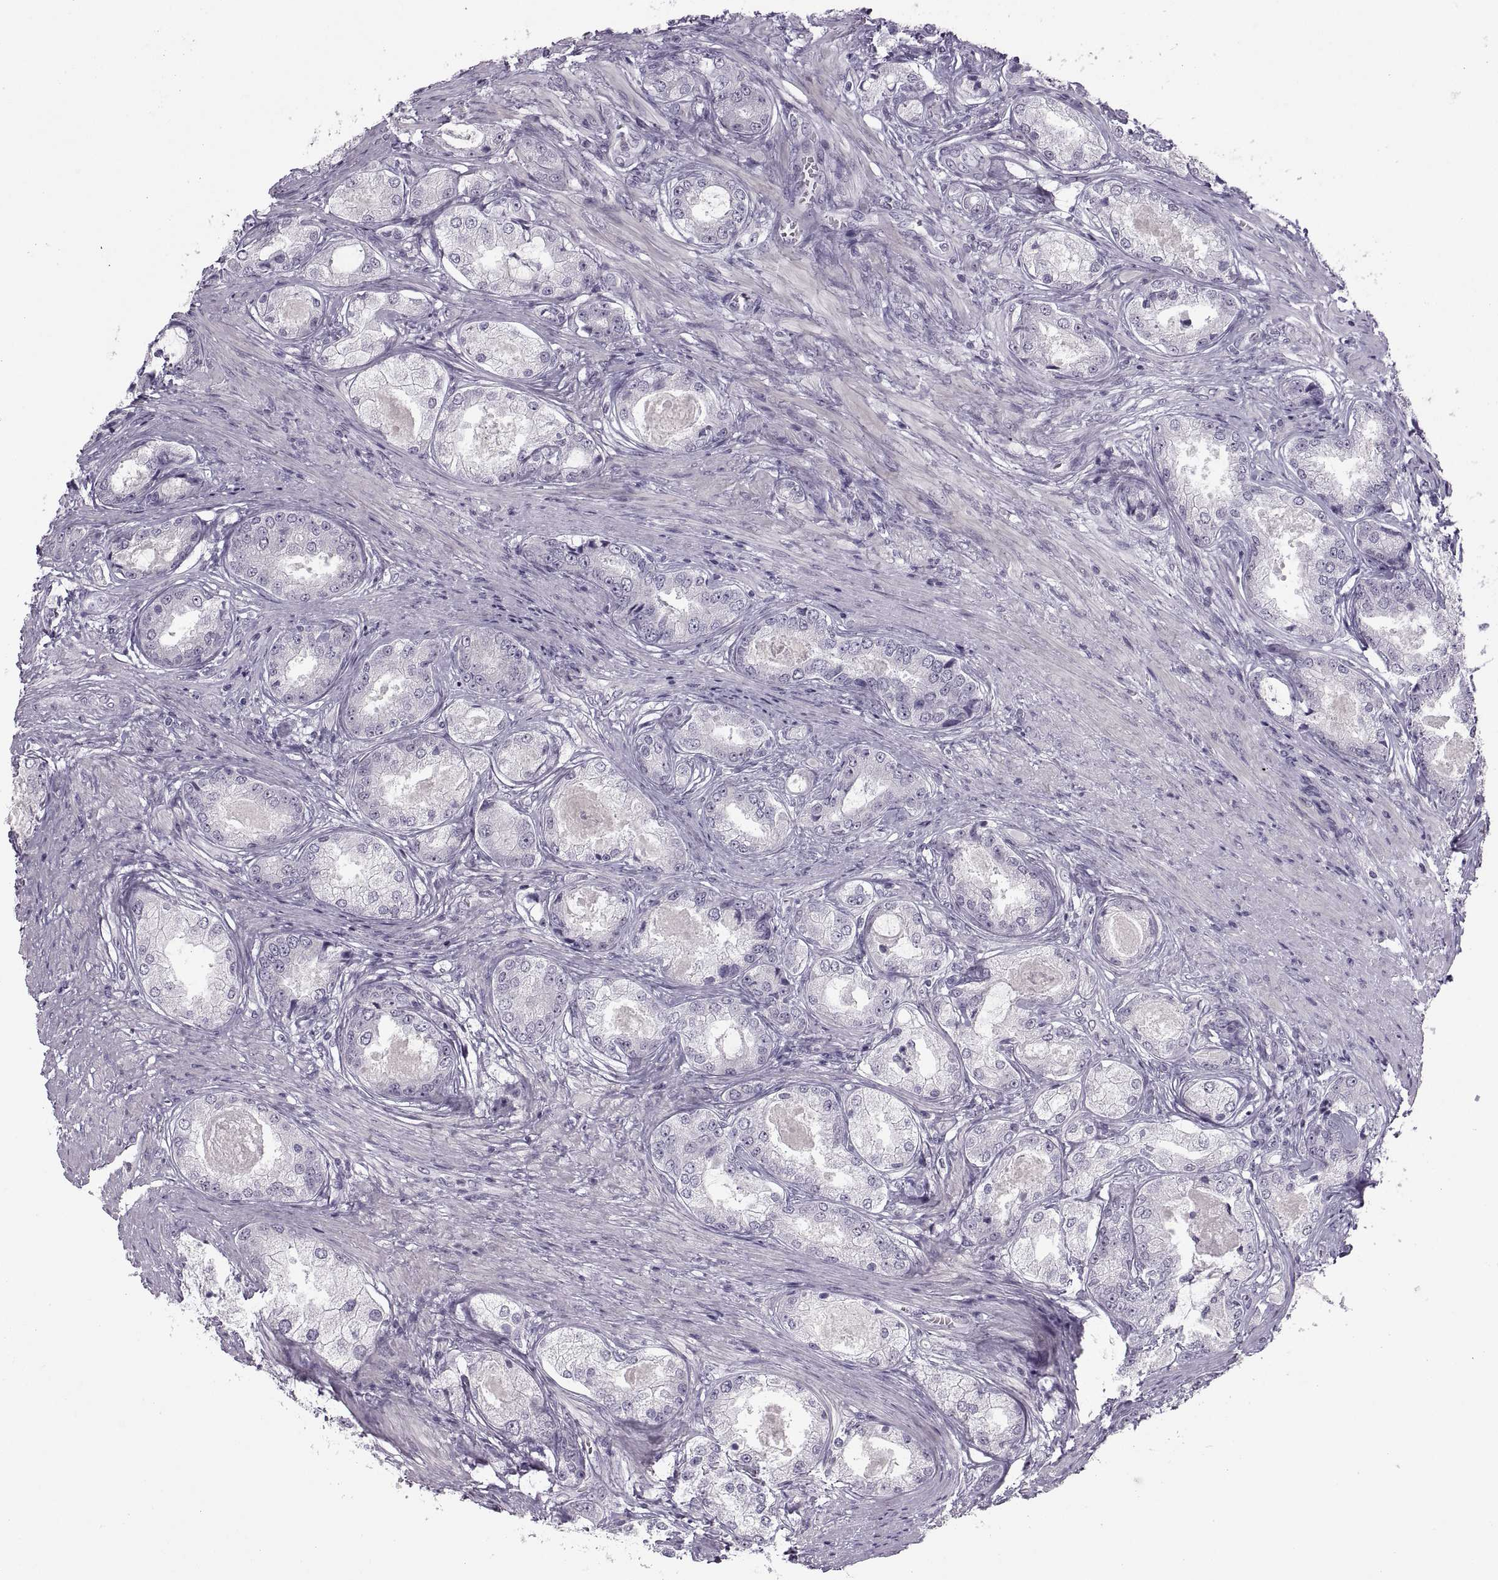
{"staining": {"intensity": "negative", "quantity": "none", "location": "none"}, "tissue": "prostate cancer", "cell_type": "Tumor cells", "image_type": "cancer", "snomed": [{"axis": "morphology", "description": "Adenocarcinoma, Low grade"}, {"axis": "topography", "description": "Prostate"}], "caption": "Prostate cancer (adenocarcinoma (low-grade)) was stained to show a protein in brown. There is no significant expression in tumor cells.", "gene": "C3orf22", "patient": {"sex": "male", "age": 68}}